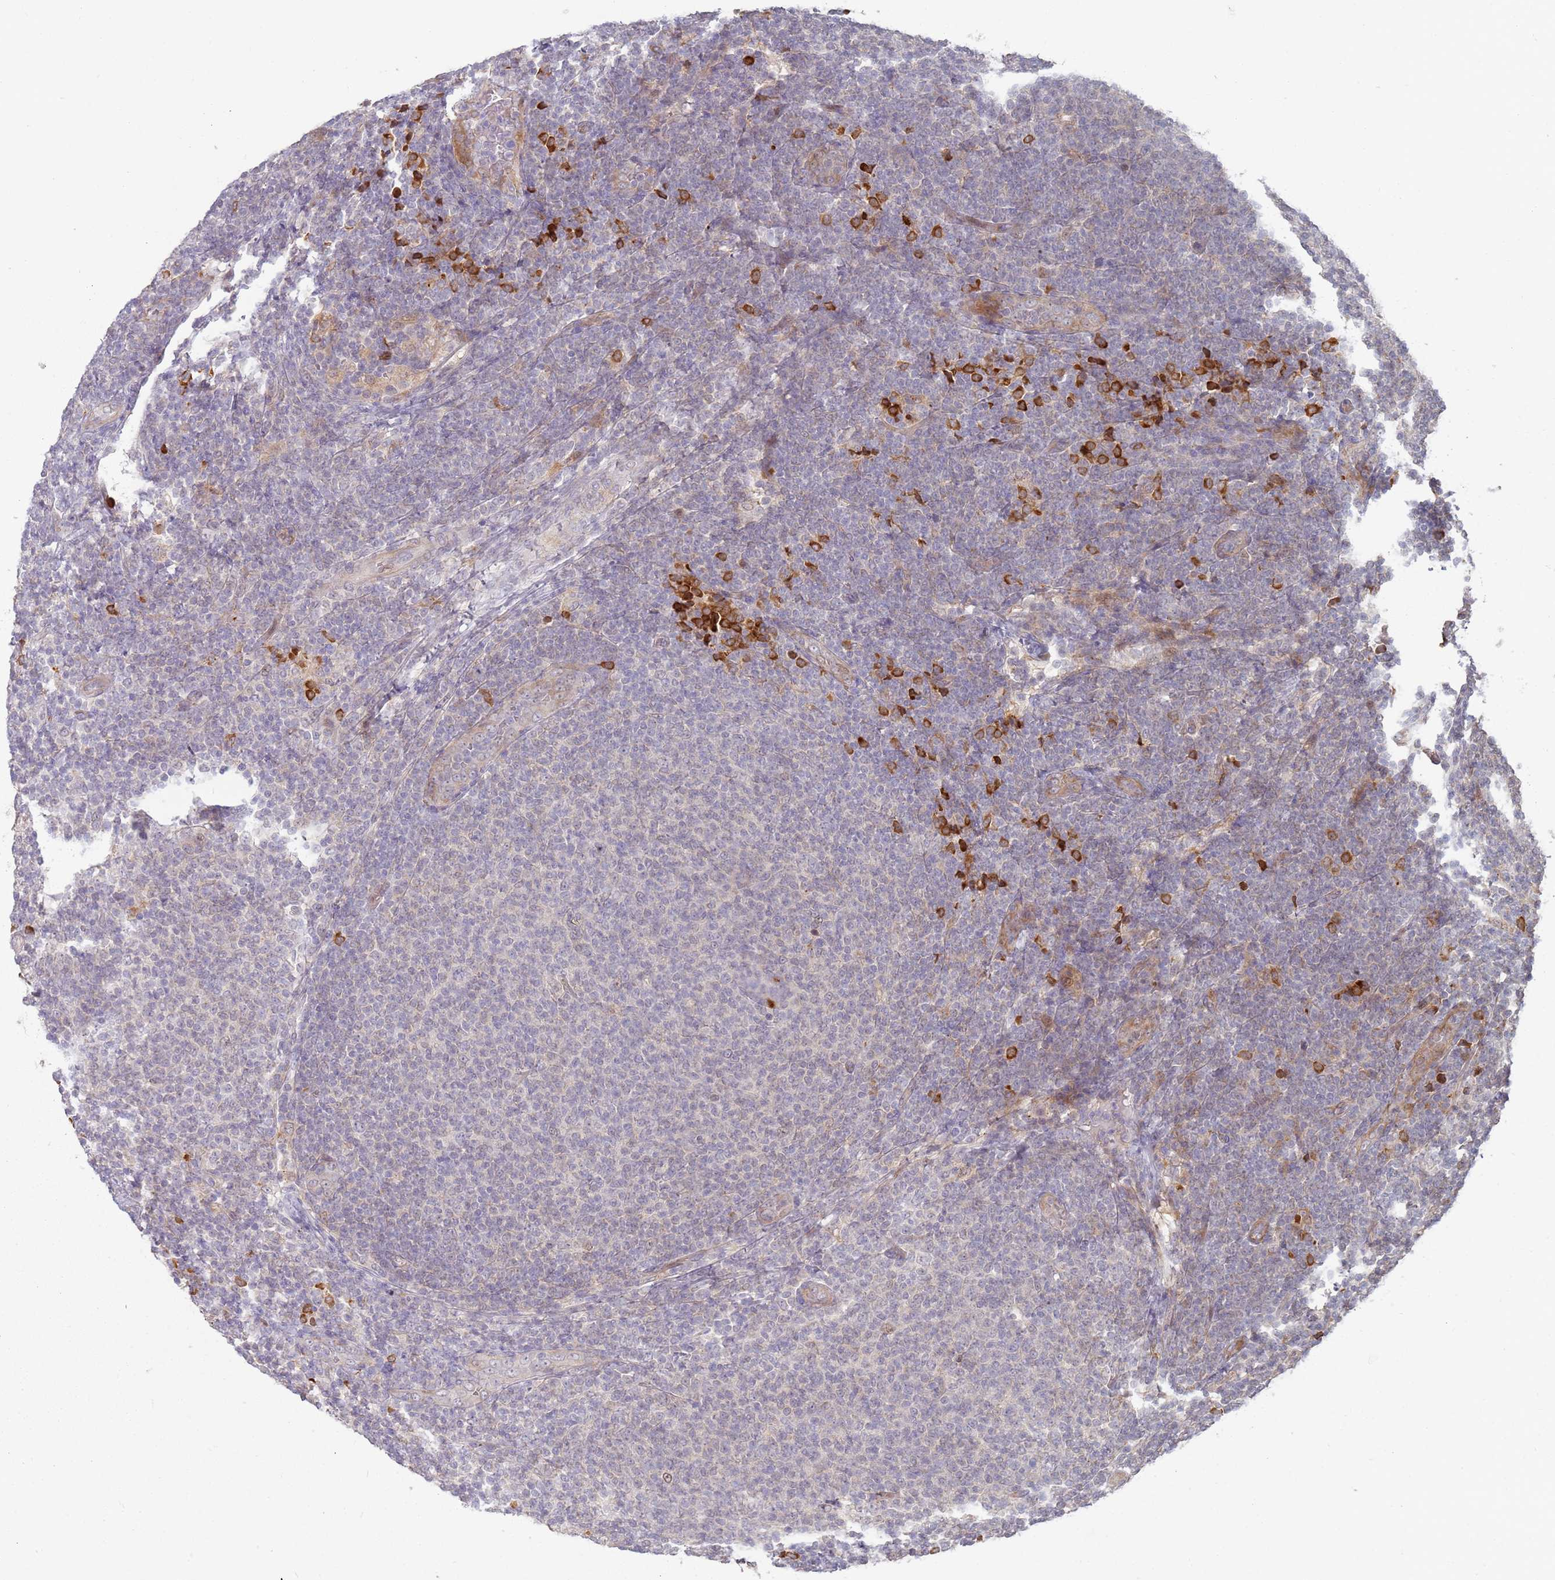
{"staining": {"intensity": "negative", "quantity": "none", "location": "none"}, "tissue": "lymphoma", "cell_type": "Tumor cells", "image_type": "cancer", "snomed": [{"axis": "morphology", "description": "Malignant lymphoma, non-Hodgkin's type, Low grade"}, {"axis": "topography", "description": "Lymph node"}], "caption": "Immunohistochemistry photomicrograph of neoplastic tissue: human low-grade malignant lymphoma, non-Hodgkin's type stained with DAB displays no significant protein expression in tumor cells.", "gene": "MPEG1", "patient": {"sex": "male", "age": 66}}